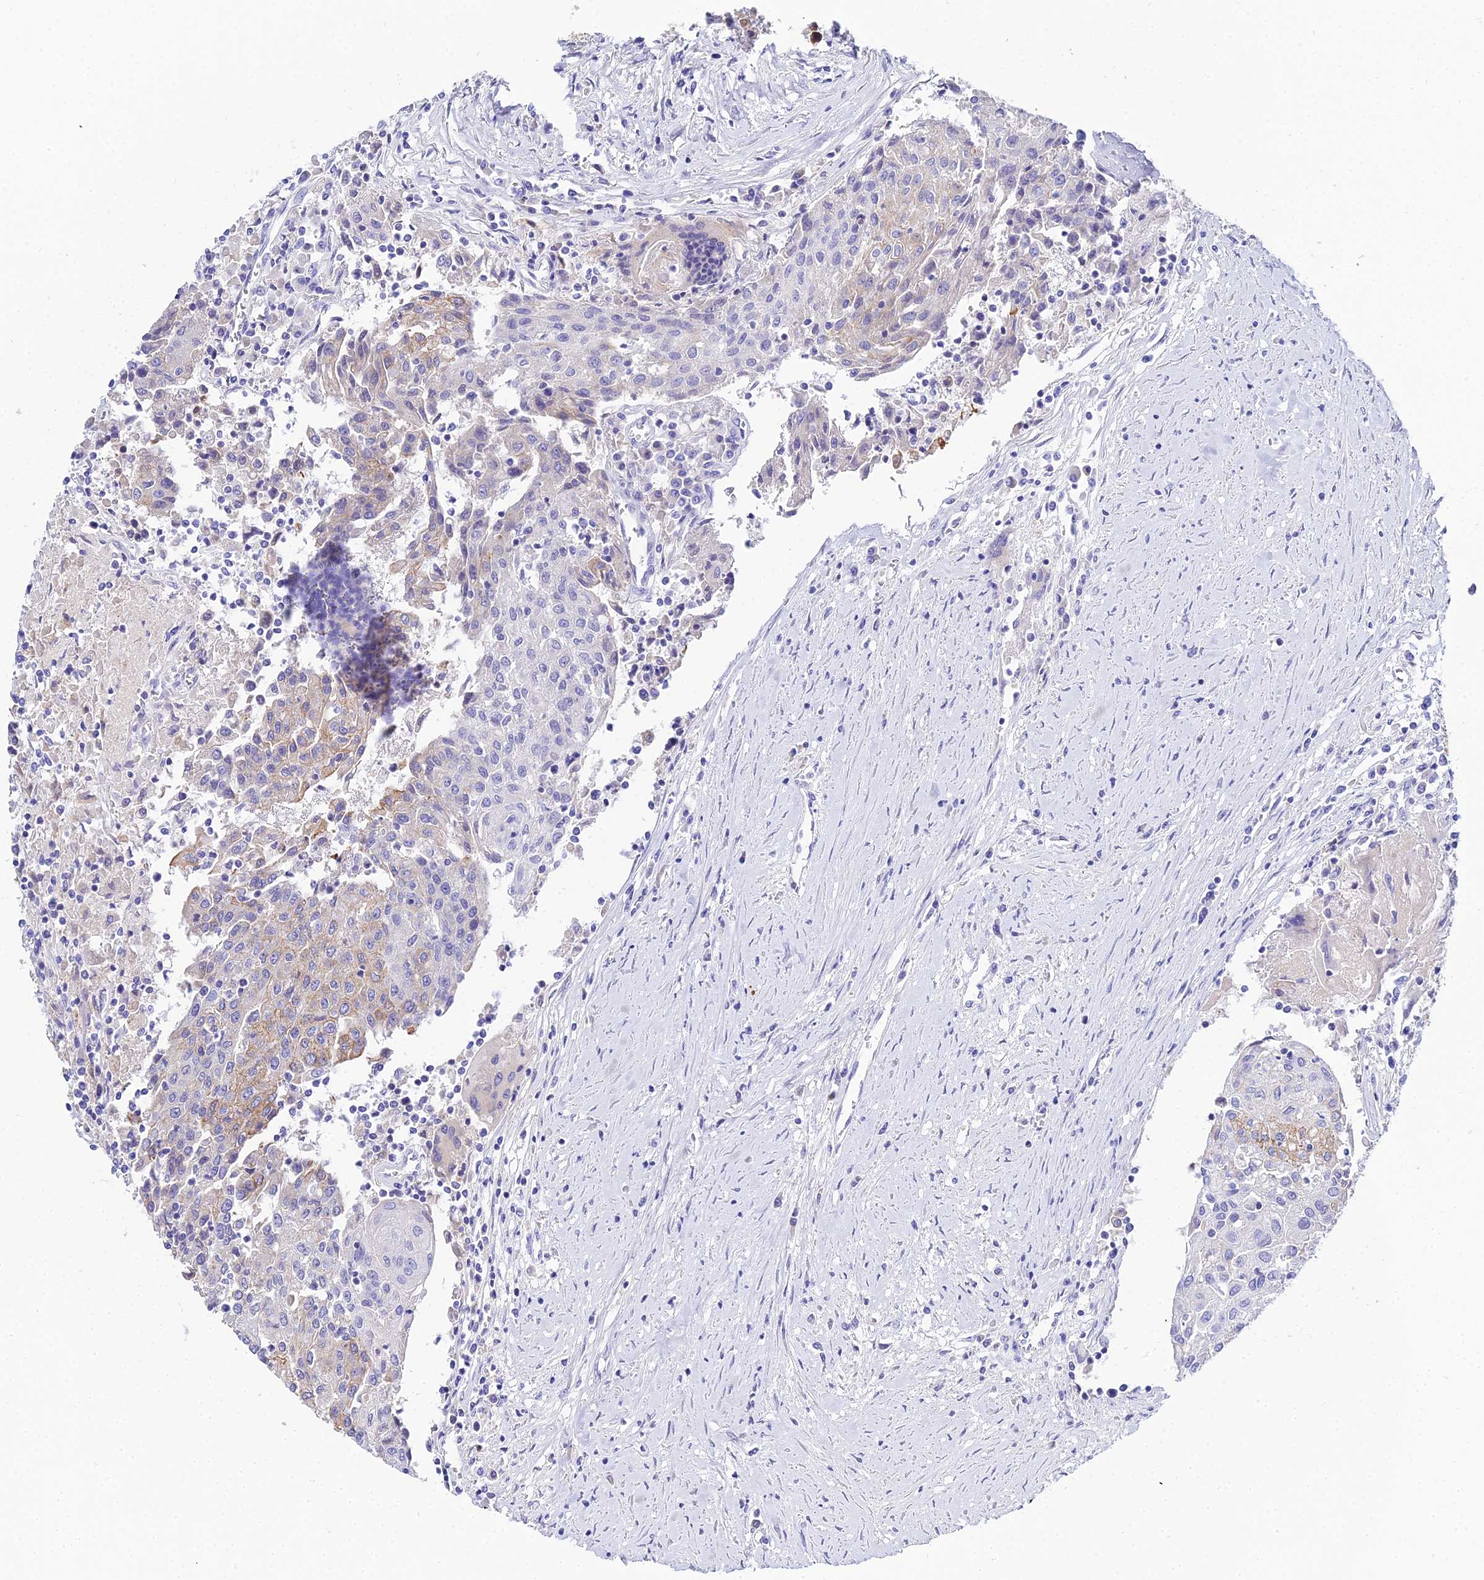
{"staining": {"intensity": "weak", "quantity": "25%-75%", "location": "cytoplasmic/membranous"}, "tissue": "urothelial cancer", "cell_type": "Tumor cells", "image_type": "cancer", "snomed": [{"axis": "morphology", "description": "Urothelial carcinoma, High grade"}, {"axis": "topography", "description": "Urinary bladder"}], "caption": "A brown stain highlights weak cytoplasmic/membranous expression of a protein in urothelial cancer tumor cells.", "gene": "ZXDA", "patient": {"sex": "female", "age": 85}}